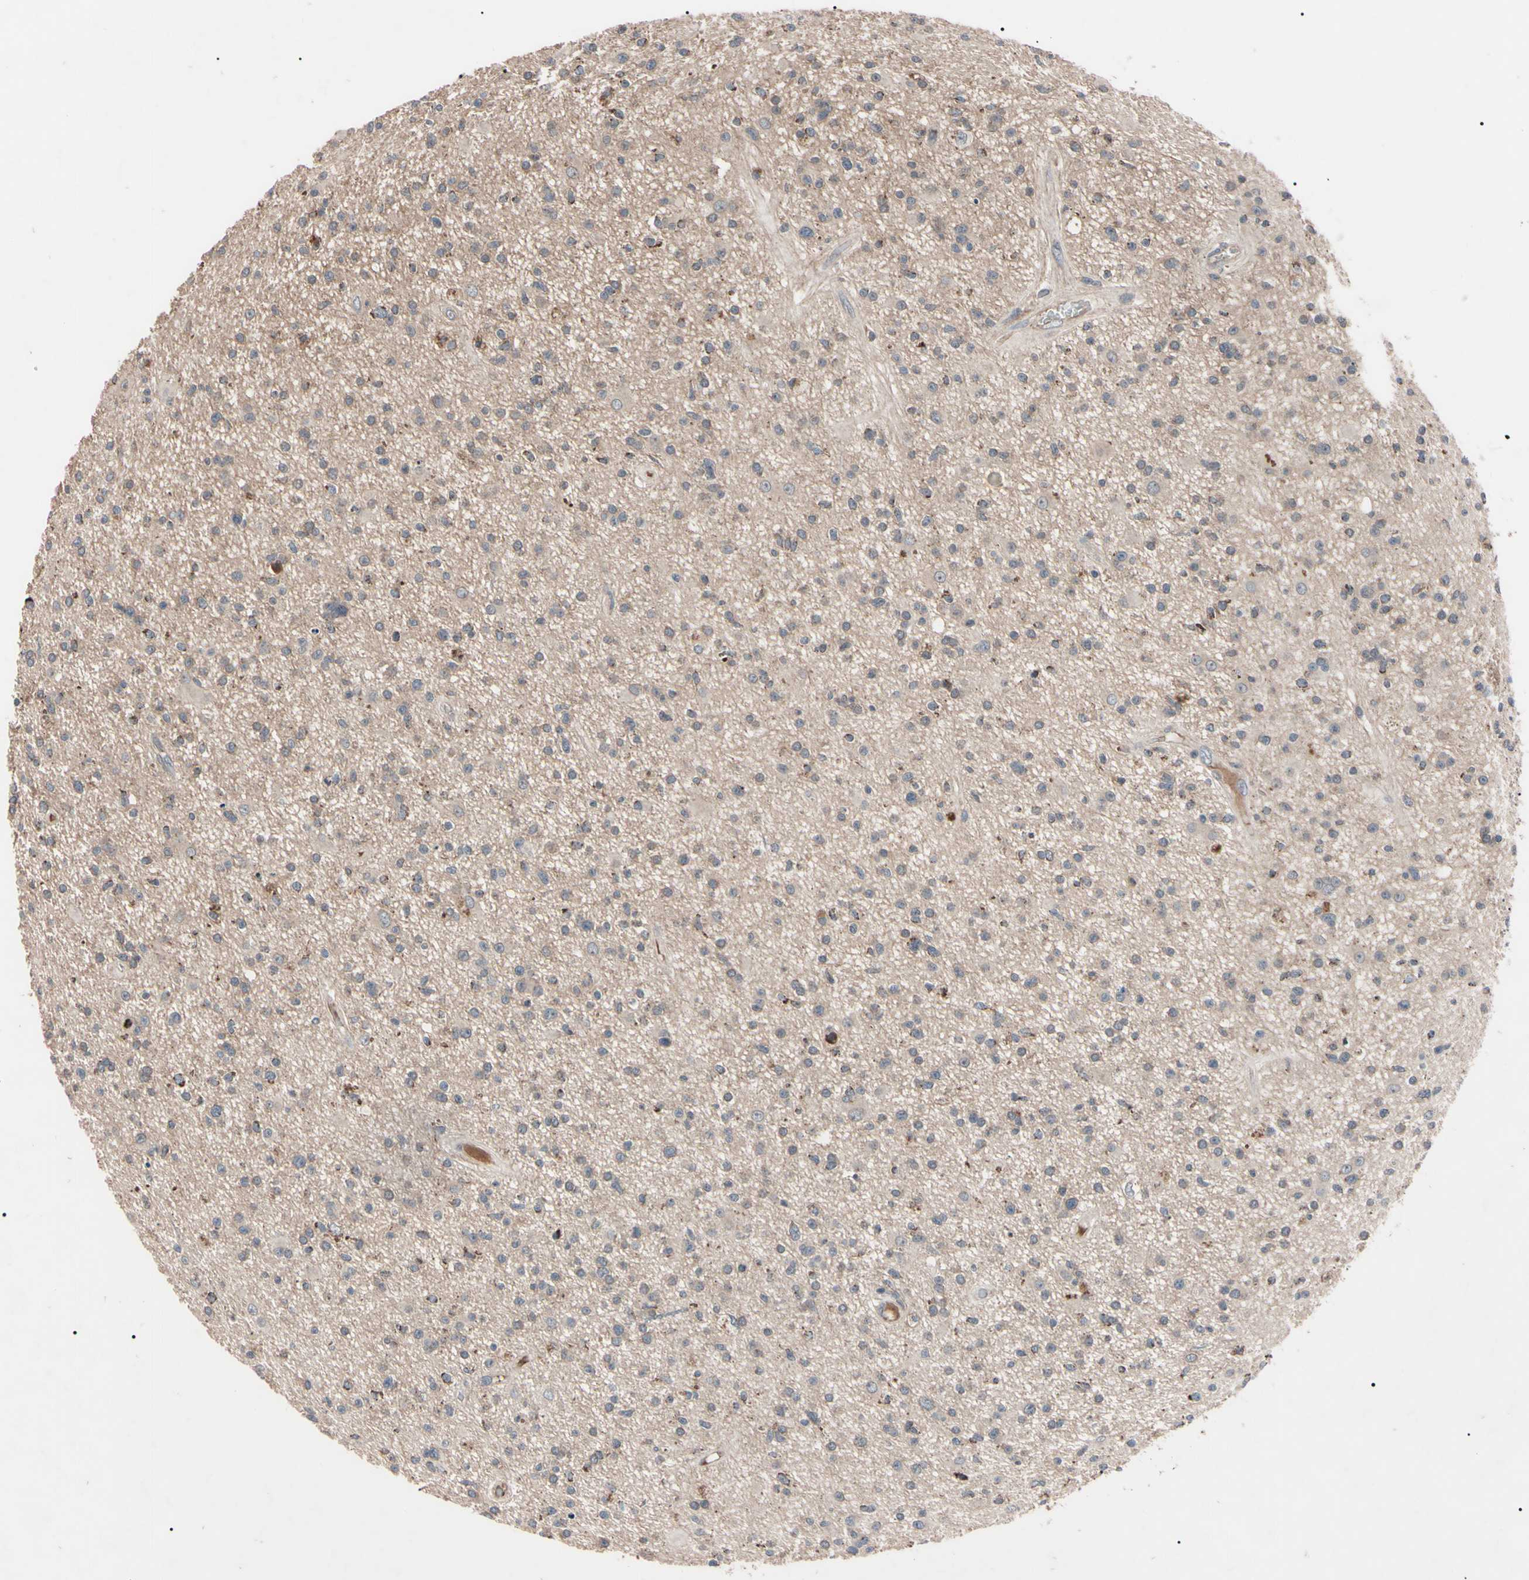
{"staining": {"intensity": "weak", "quantity": ">75%", "location": "cytoplasmic/membranous"}, "tissue": "glioma", "cell_type": "Tumor cells", "image_type": "cancer", "snomed": [{"axis": "morphology", "description": "Glioma, malignant, High grade"}, {"axis": "topography", "description": "Brain"}], "caption": "Glioma was stained to show a protein in brown. There is low levels of weak cytoplasmic/membranous staining in approximately >75% of tumor cells.", "gene": "TNFRSF1A", "patient": {"sex": "male", "age": 33}}